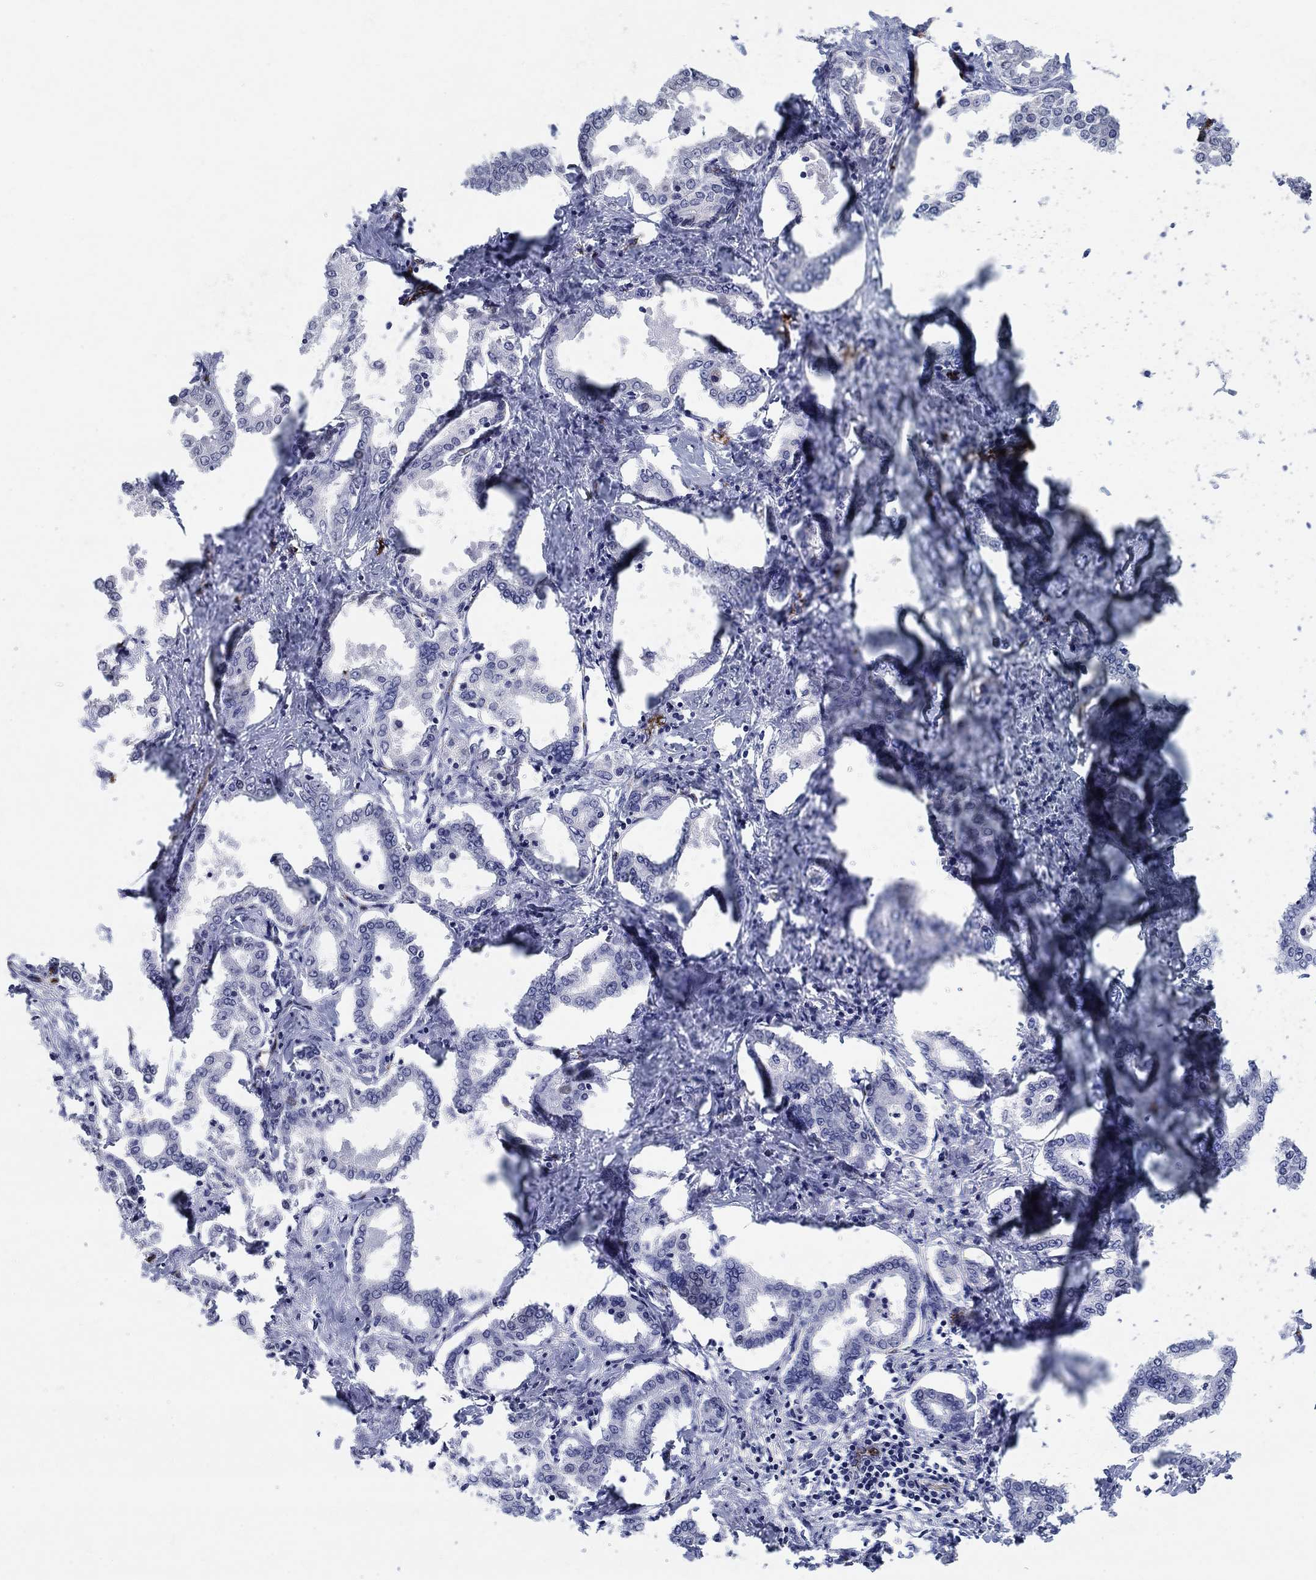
{"staining": {"intensity": "negative", "quantity": "none", "location": "none"}, "tissue": "liver cancer", "cell_type": "Tumor cells", "image_type": "cancer", "snomed": [{"axis": "morphology", "description": "Cholangiocarcinoma"}, {"axis": "topography", "description": "Liver"}], "caption": "Immunohistochemistry (IHC) of human liver cancer (cholangiocarcinoma) reveals no positivity in tumor cells.", "gene": "TINAG", "patient": {"sex": "female", "age": 47}}